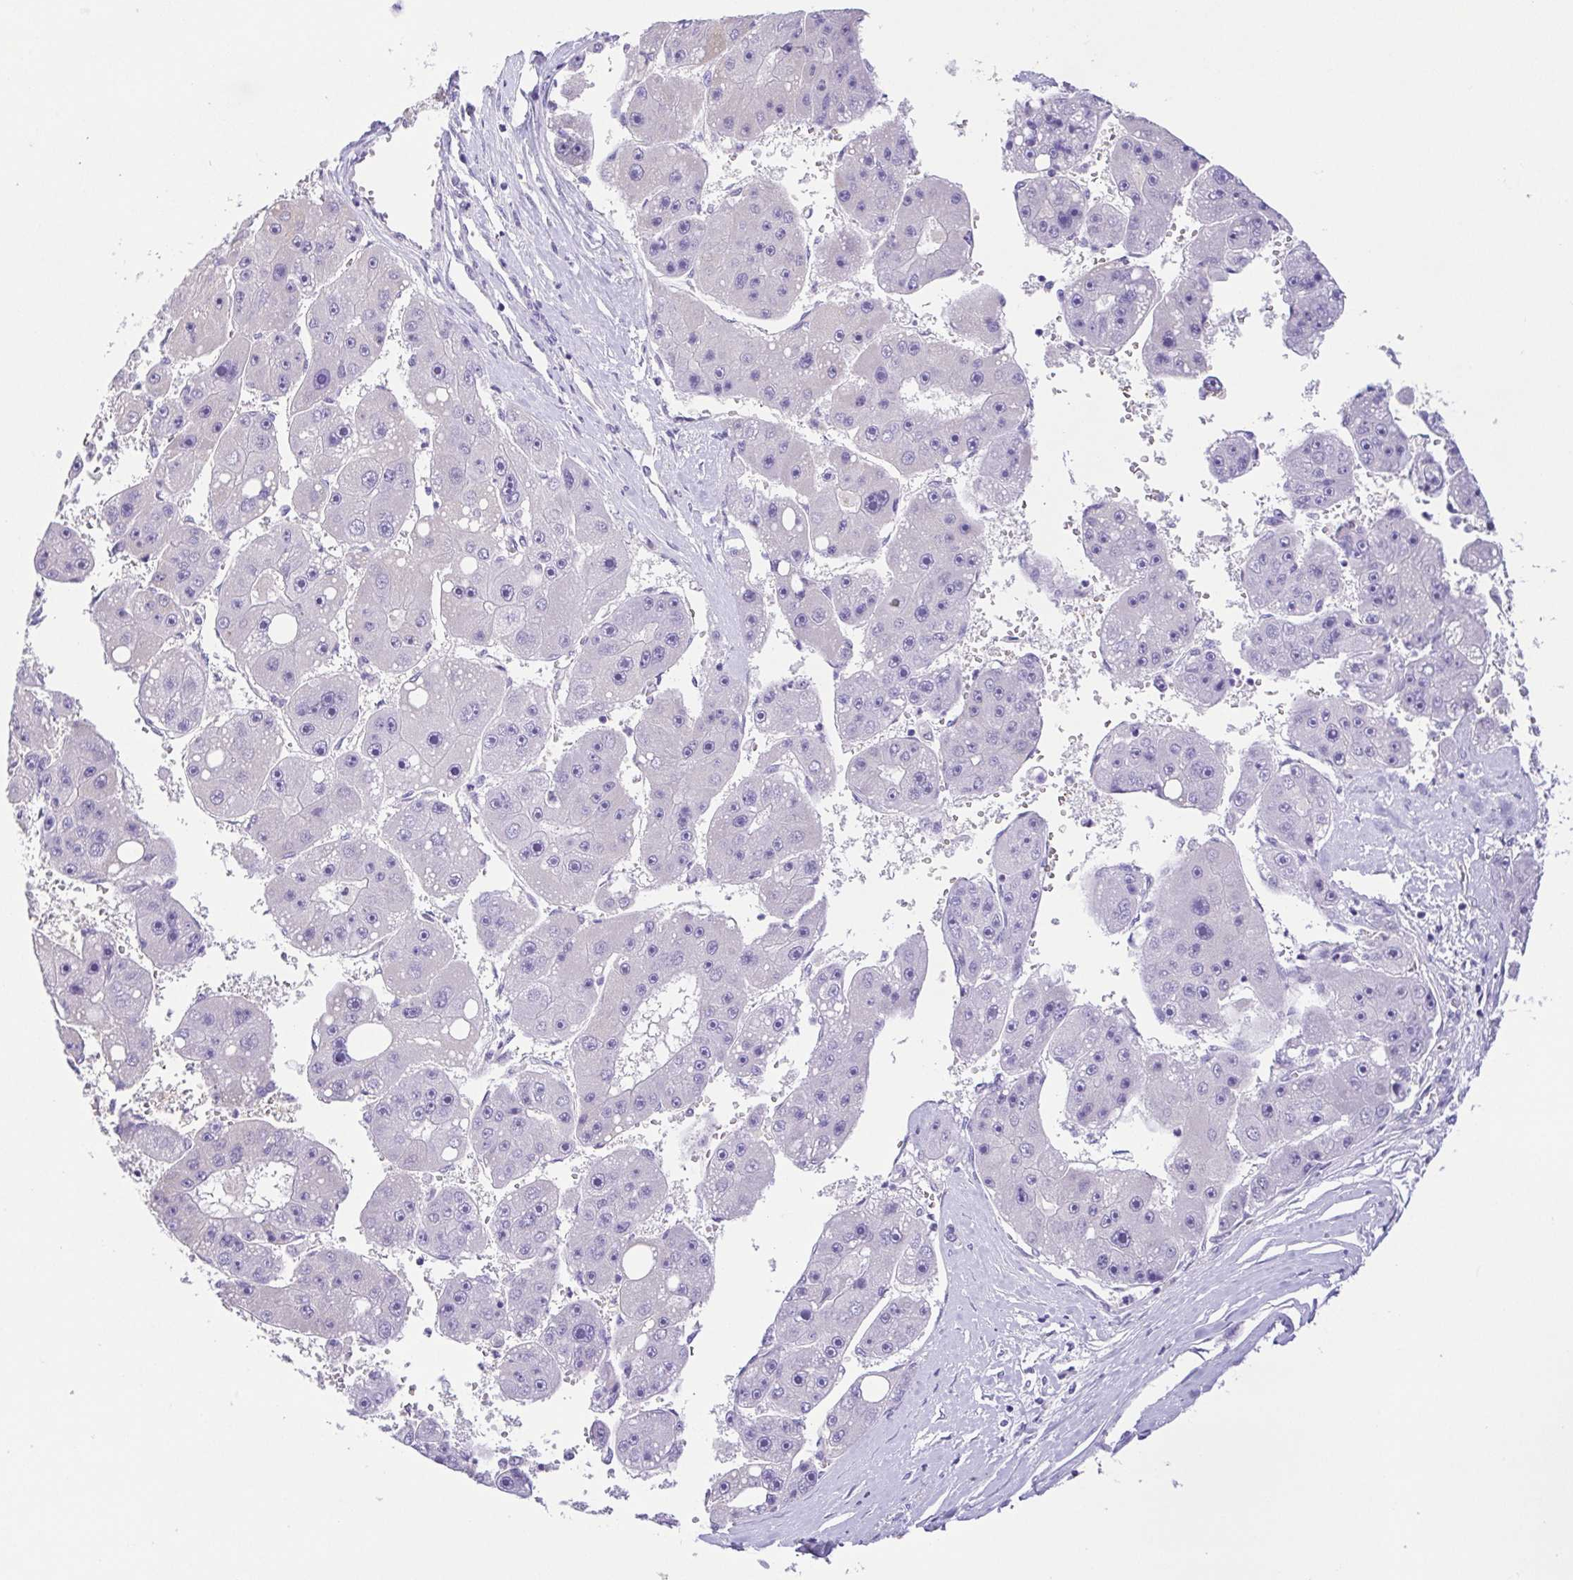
{"staining": {"intensity": "negative", "quantity": "none", "location": "none"}, "tissue": "liver cancer", "cell_type": "Tumor cells", "image_type": "cancer", "snomed": [{"axis": "morphology", "description": "Carcinoma, Hepatocellular, NOS"}, {"axis": "topography", "description": "Liver"}], "caption": "DAB (3,3'-diaminobenzidine) immunohistochemical staining of human liver cancer demonstrates no significant staining in tumor cells.", "gene": "EPB42", "patient": {"sex": "female", "age": 61}}